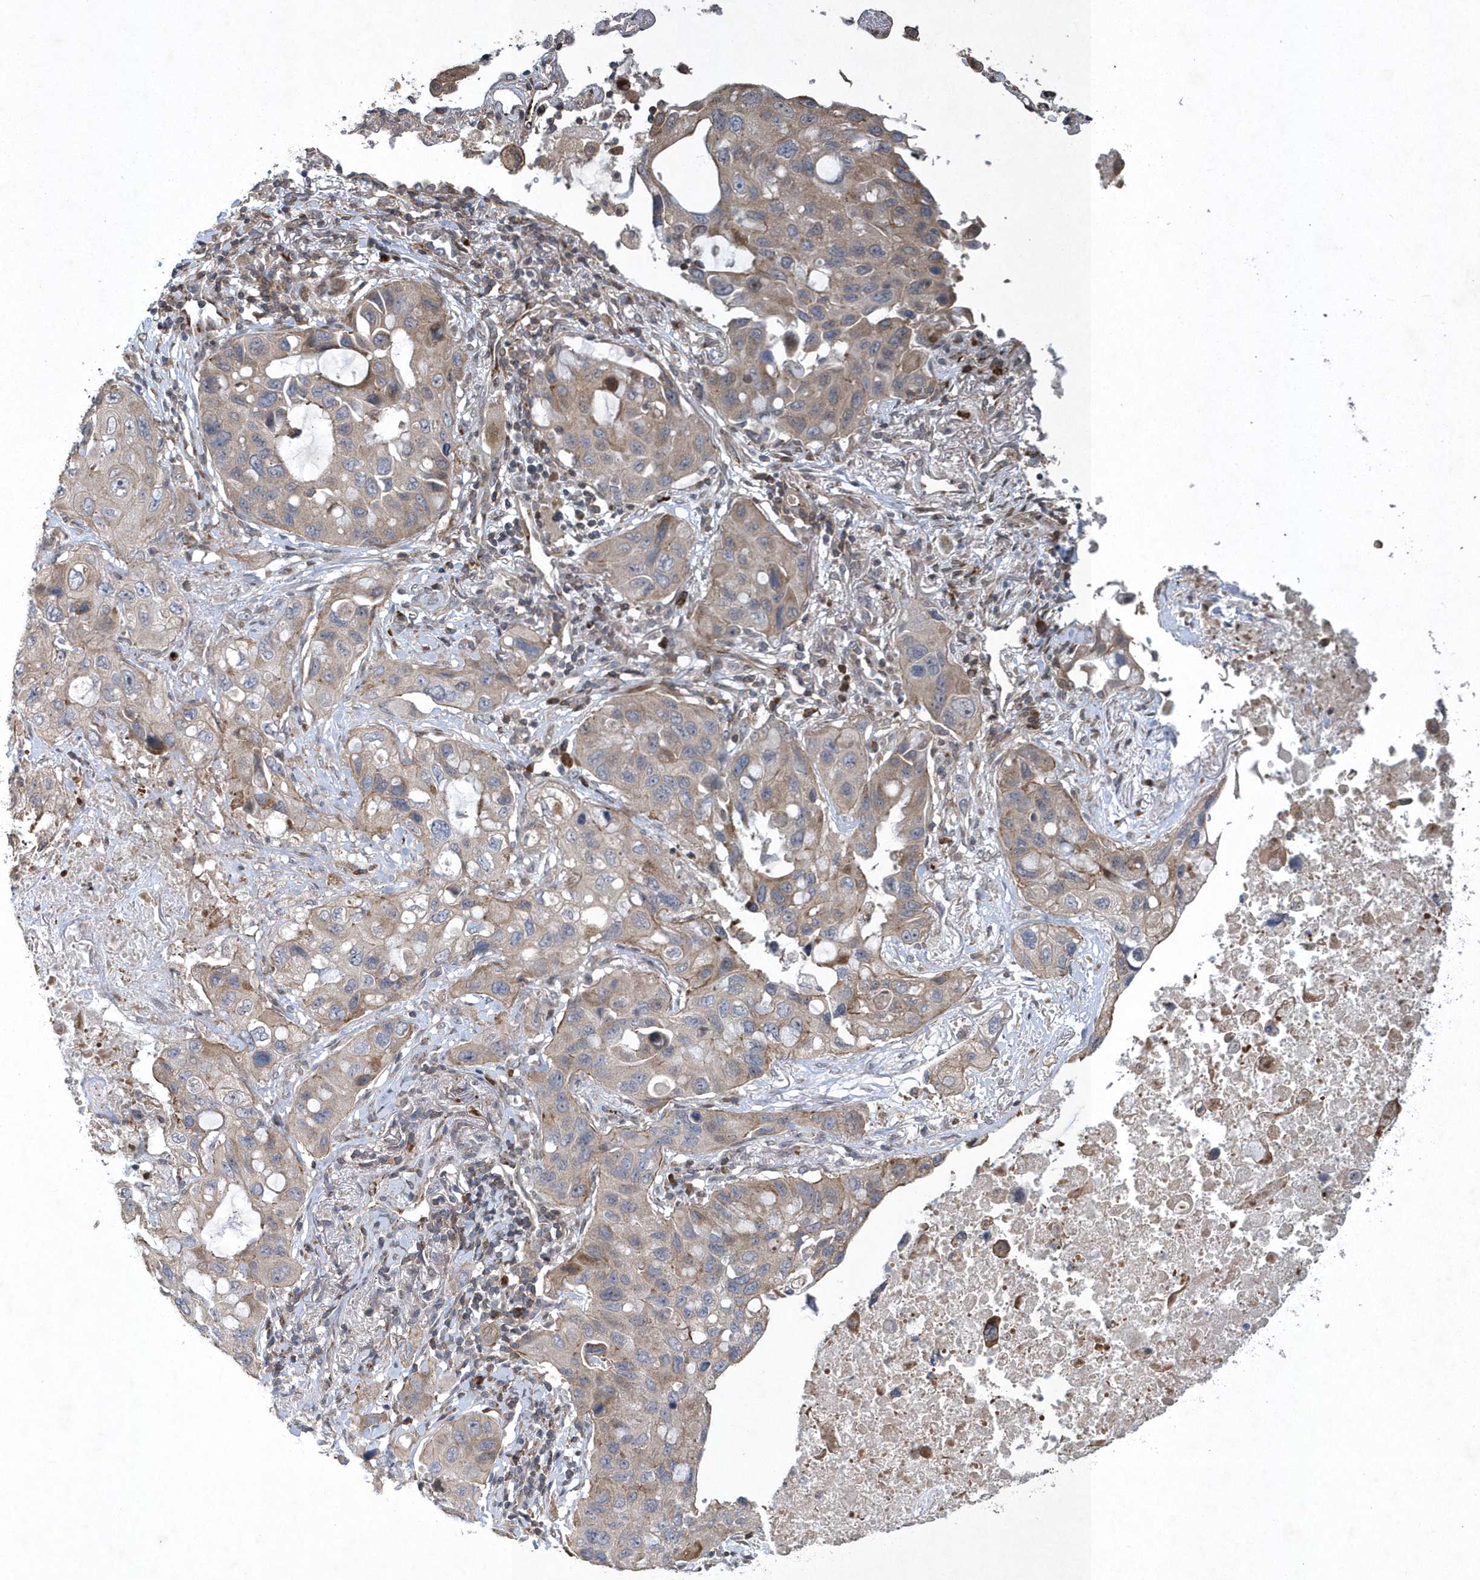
{"staining": {"intensity": "moderate", "quantity": "<25%", "location": "cytoplasmic/membranous"}, "tissue": "lung cancer", "cell_type": "Tumor cells", "image_type": "cancer", "snomed": [{"axis": "morphology", "description": "Squamous cell carcinoma, NOS"}, {"axis": "topography", "description": "Lung"}], "caption": "Immunohistochemical staining of lung cancer (squamous cell carcinoma) demonstrates moderate cytoplasmic/membranous protein expression in approximately <25% of tumor cells.", "gene": "N4BP2", "patient": {"sex": "female", "age": 73}}